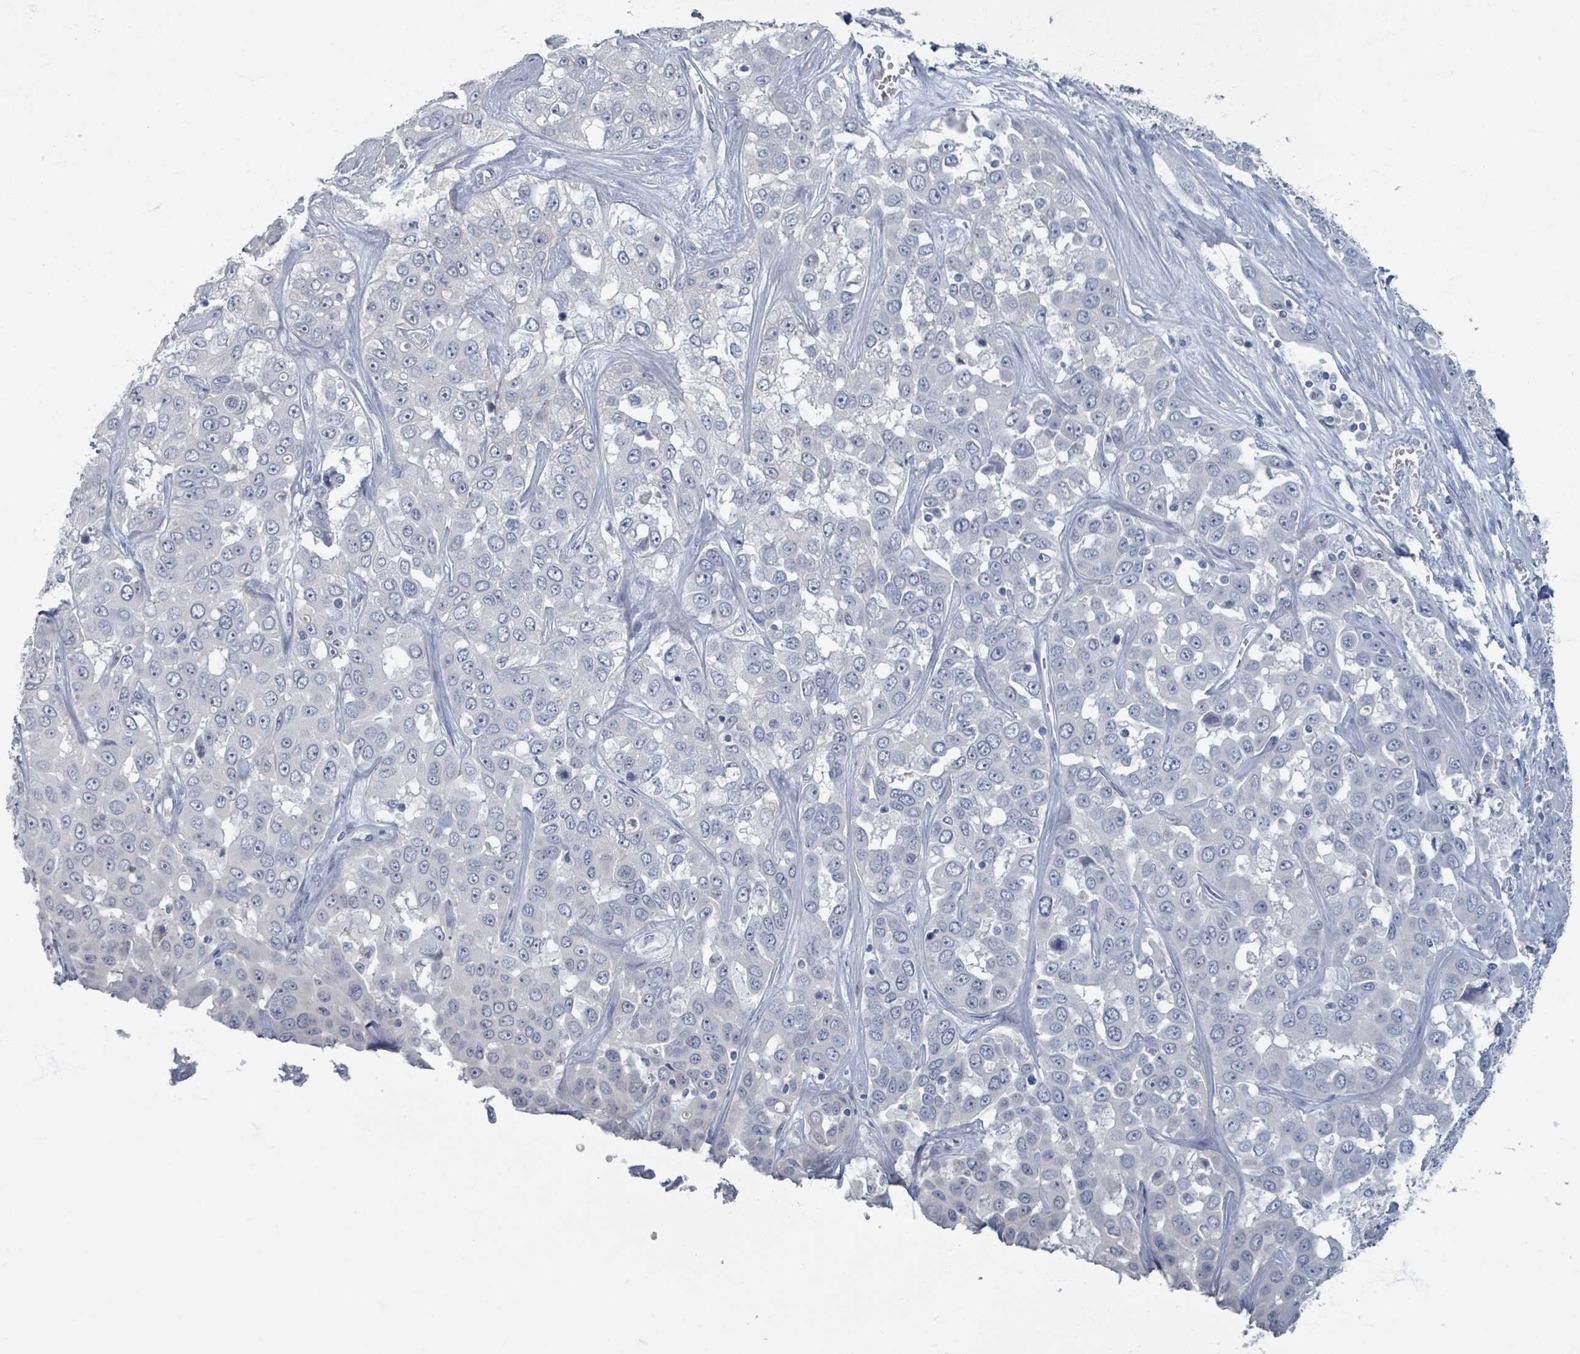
{"staining": {"intensity": "negative", "quantity": "none", "location": "none"}, "tissue": "liver cancer", "cell_type": "Tumor cells", "image_type": "cancer", "snomed": [{"axis": "morphology", "description": "Cholangiocarcinoma"}, {"axis": "topography", "description": "Liver"}], "caption": "High power microscopy micrograph of an IHC photomicrograph of cholangiocarcinoma (liver), revealing no significant positivity in tumor cells.", "gene": "WNT11", "patient": {"sex": "female", "age": 52}}